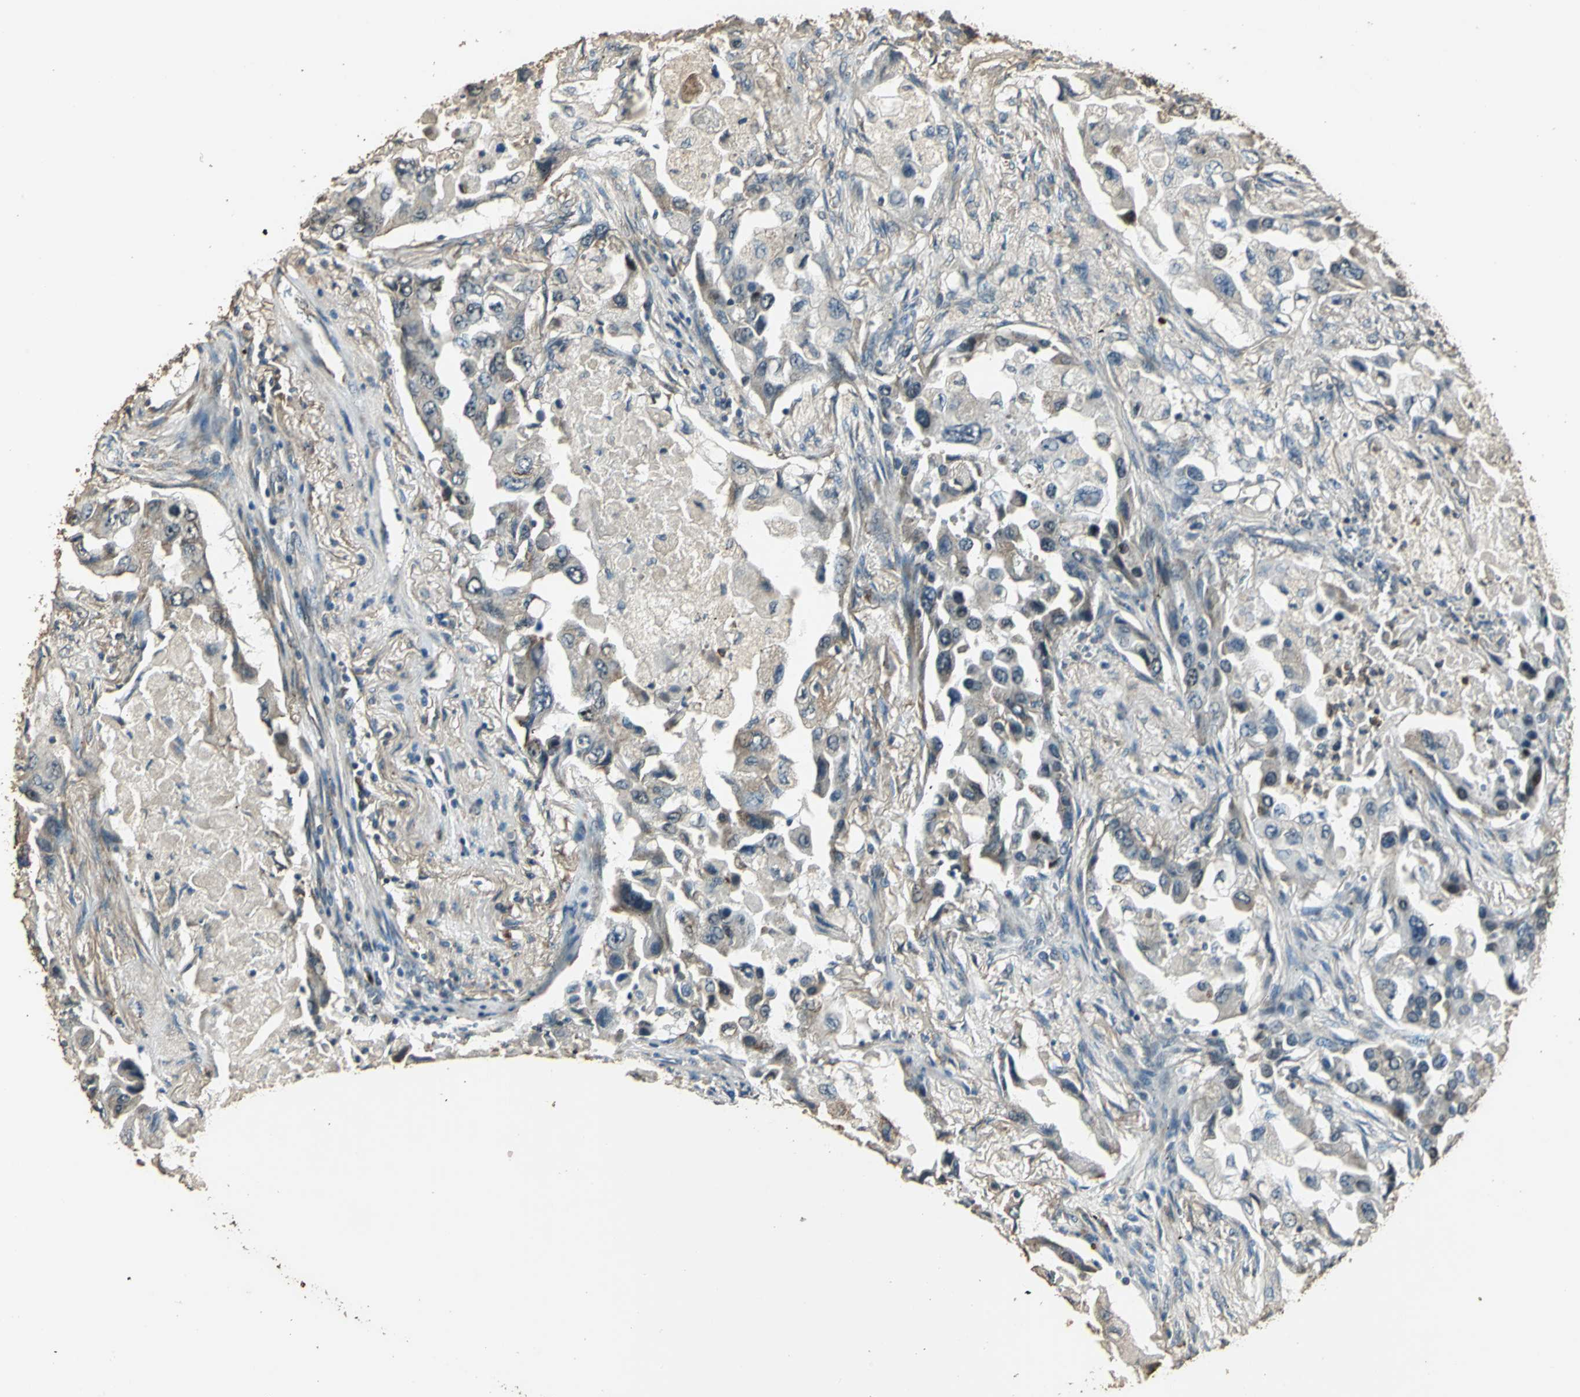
{"staining": {"intensity": "weak", "quantity": ">75%", "location": "cytoplasmic/membranous"}, "tissue": "lung cancer", "cell_type": "Tumor cells", "image_type": "cancer", "snomed": [{"axis": "morphology", "description": "Adenocarcinoma, NOS"}, {"axis": "topography", "description": "Lung"}], "caption": "High-power microscopy captured an IHC photomicrograph of lung cancer, revealing weak cytoplasmic/membranous positivity in about >75% of tumor cells. (DAB (3,3'-diaminobenzidine) IHC with brightfield microscopy, high magnification).", "gene": "TMPRSS4", "patient": {"sex": "female", "age": 65}}